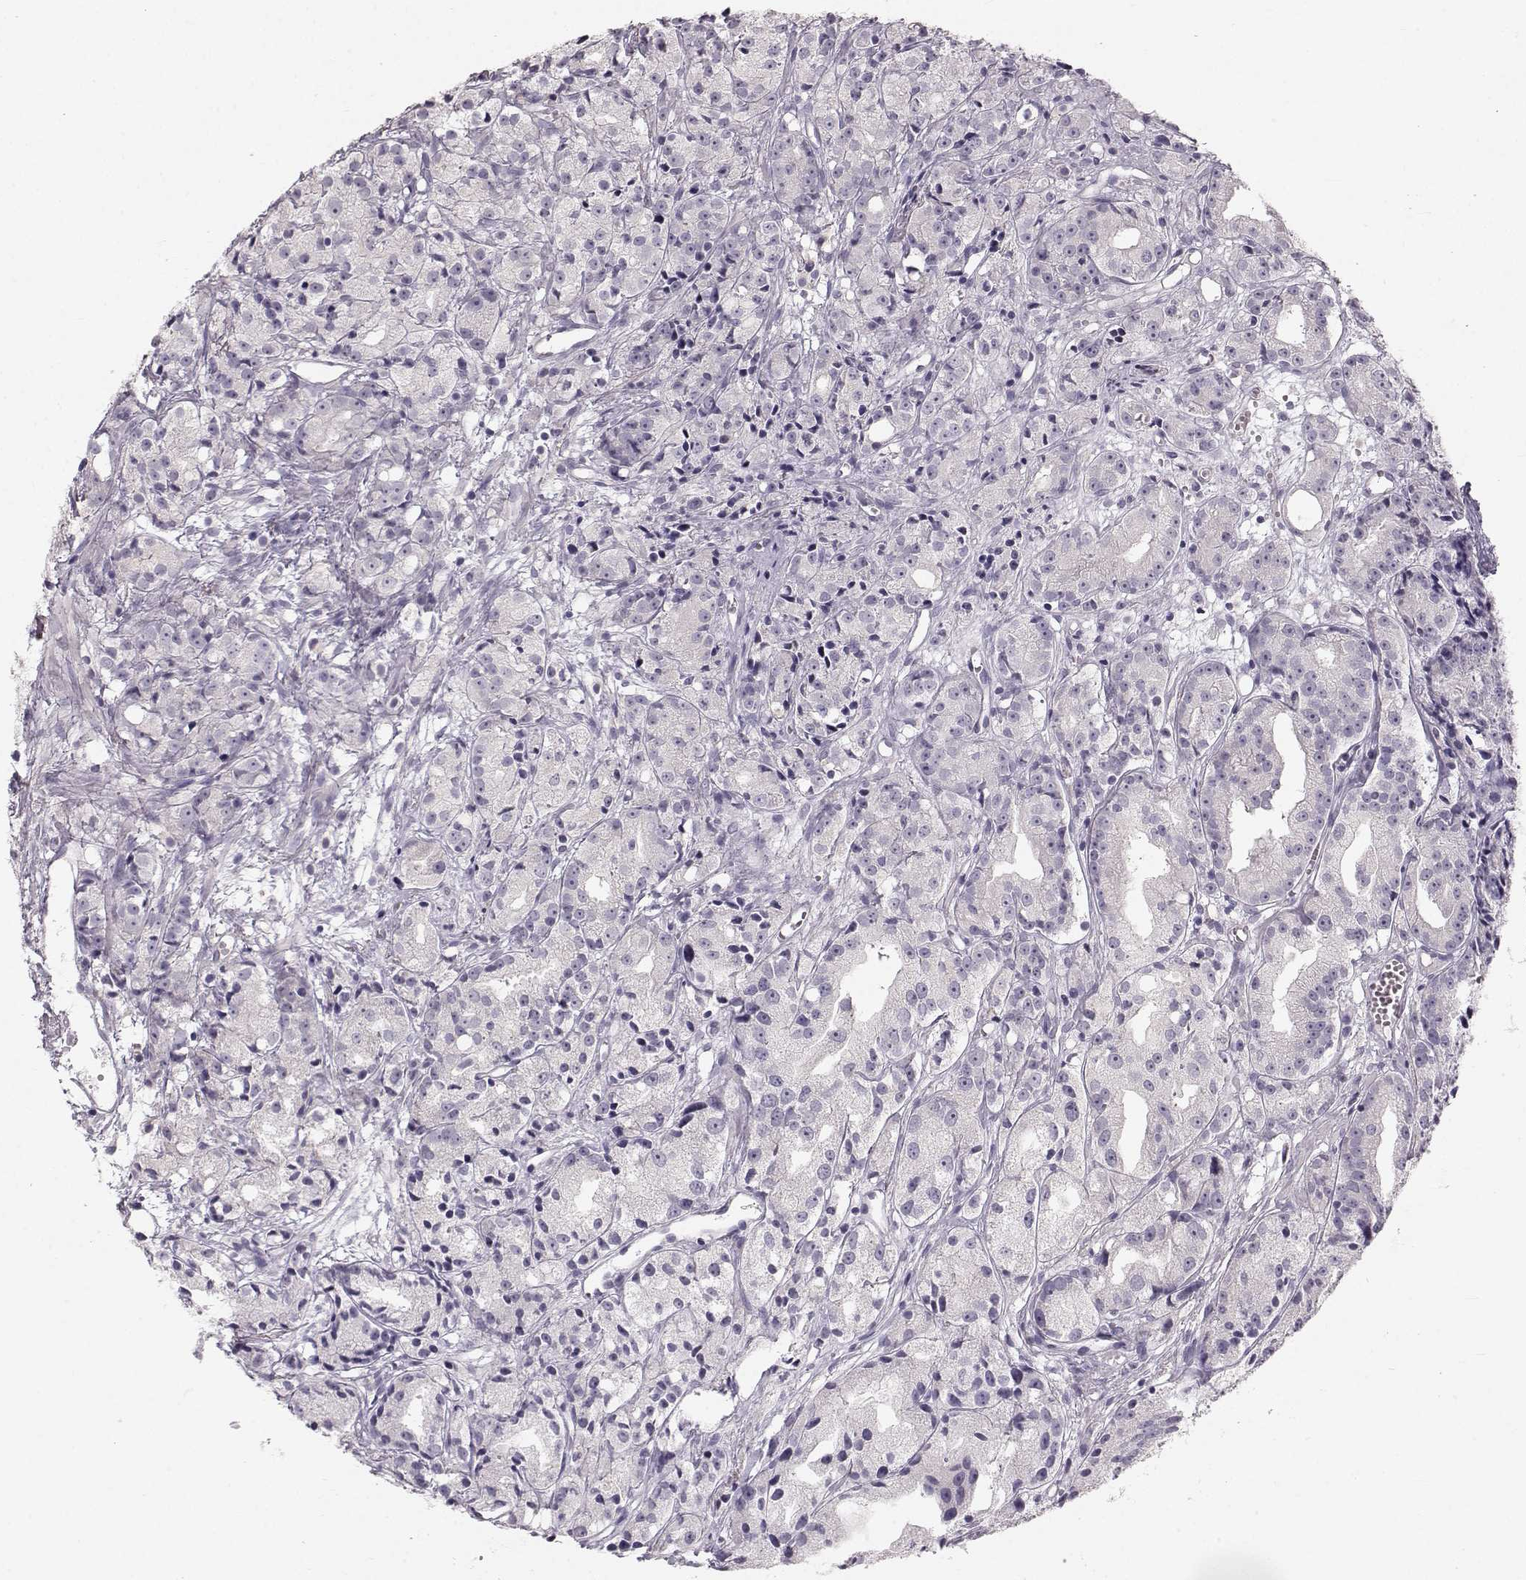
{"staining": {"intensity": "negative", "quantity": "none", "location": "none"}, "tissue": "prostate cancer", "cell_type": "Tumor cells", "image_type": "cancer", "snomed": [{"axis": "morphology", "description": "Adenocarcinoma, Medium grade"}, {"axis": "topography", "description": "Prostate"}], "caption": "This micrograph is of medium-grade adenocarcinoma (prostate) stained with IHC to label a protein in brown with the nuclei are counter-stained blue. There is no expression in tumor cells. (Immunohistochemistry, brightfield microscopy, high magnification).", "gene": "OIP5", "patient": {"sex": "male", "age": 74}}